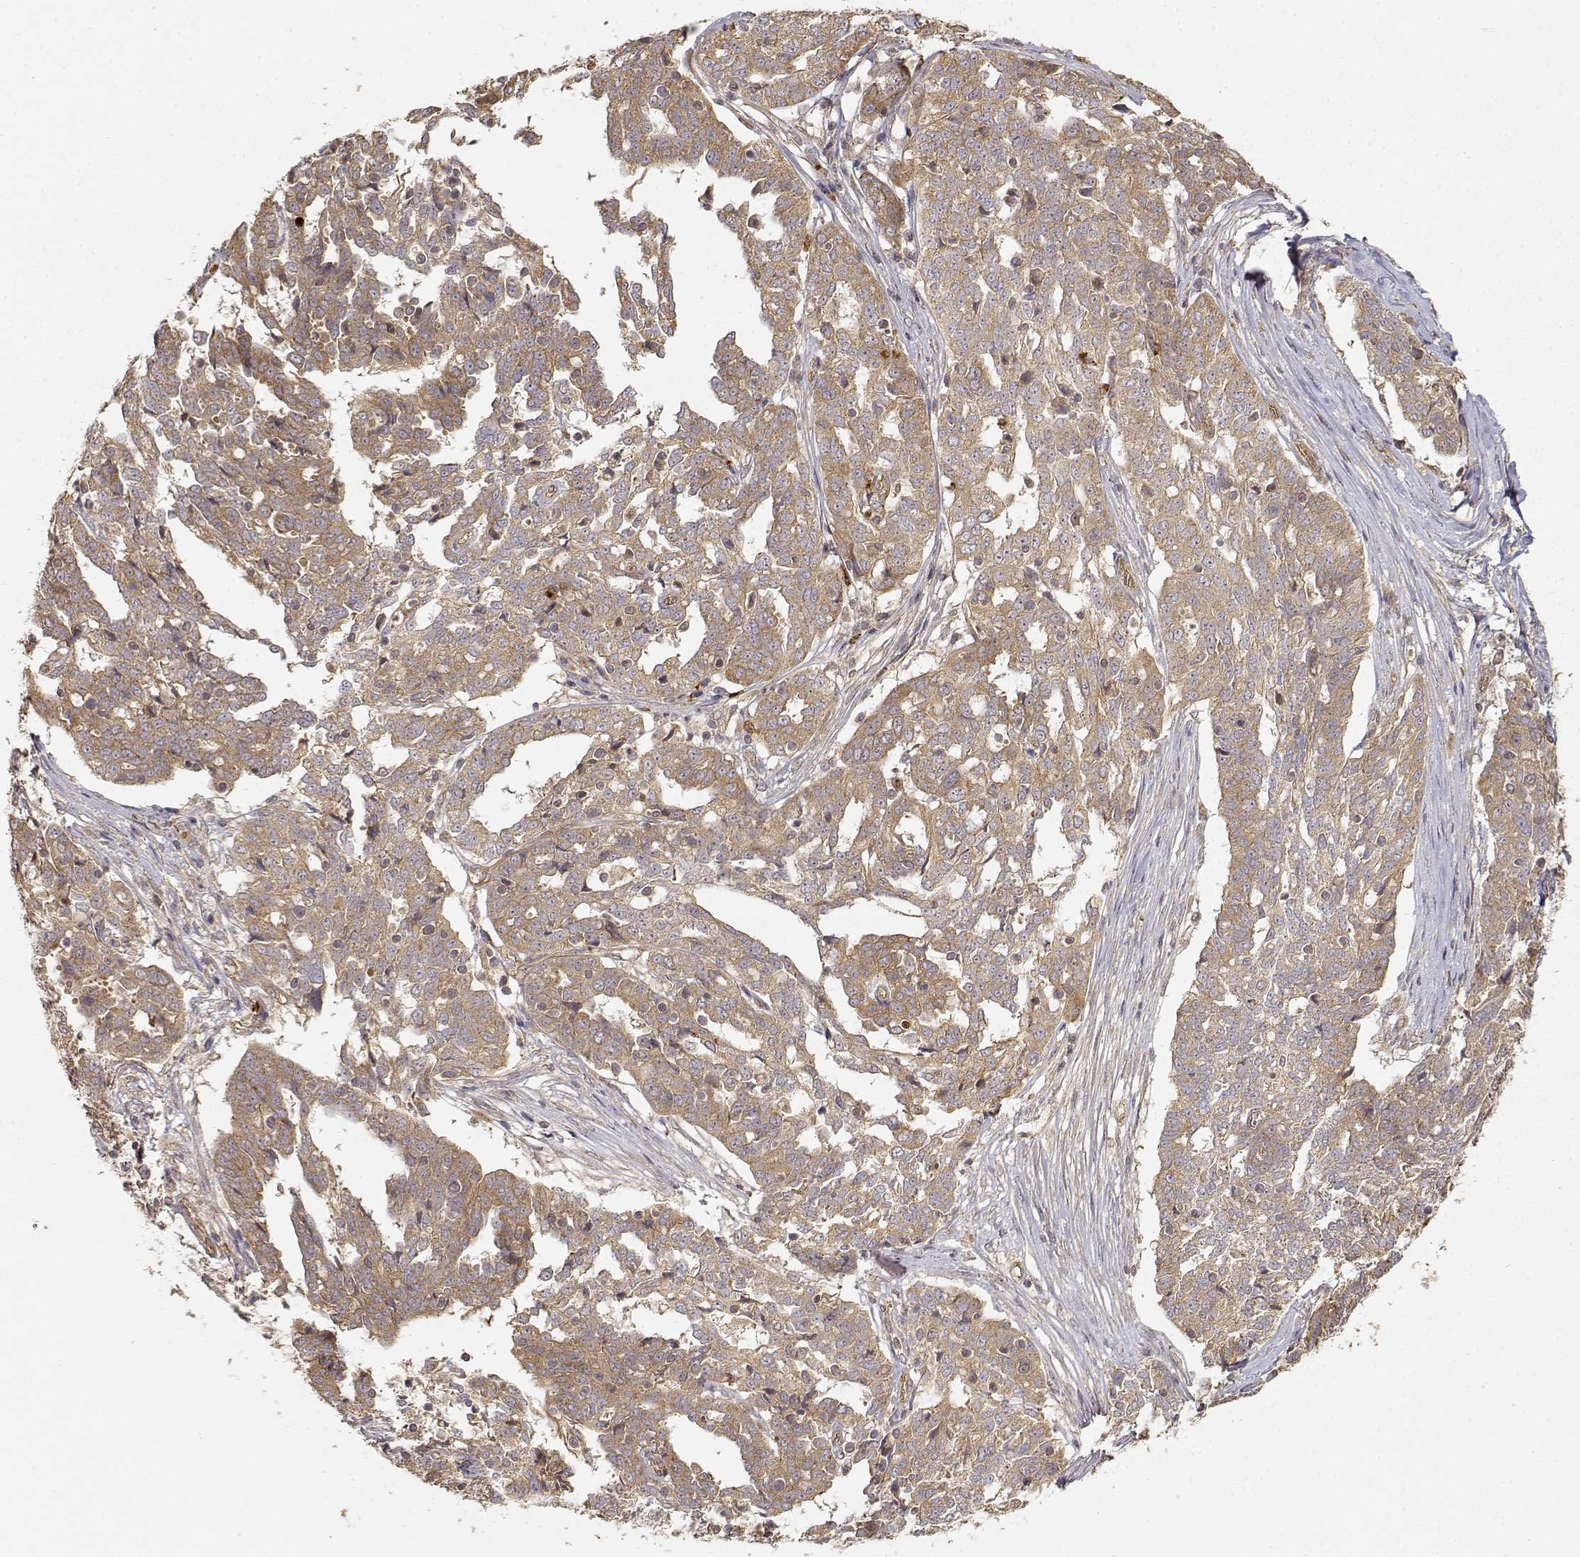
{"staining": {"intensity": "moderate", "quantity": ">75%", "location": "cytoplasmic/membranous"}, "tissue": "ovarian cancer", "cell_type": "Tumor cells", "image_type": "cancer", "snomed": [{"axis": "morphology", "description": "Cystadenocarcinoma, serous, NOS"}, {"axis": "topography", "description": "Ovary"}], "caption": "Ovarian cancer stained with DAB IHC displays medium levels of moderate cytoplasmic/membranous positivity in approximately >75% of tumor cells.", "gene": "CDK5RAP2", "patient": {"sex": "female", "age": 67}}